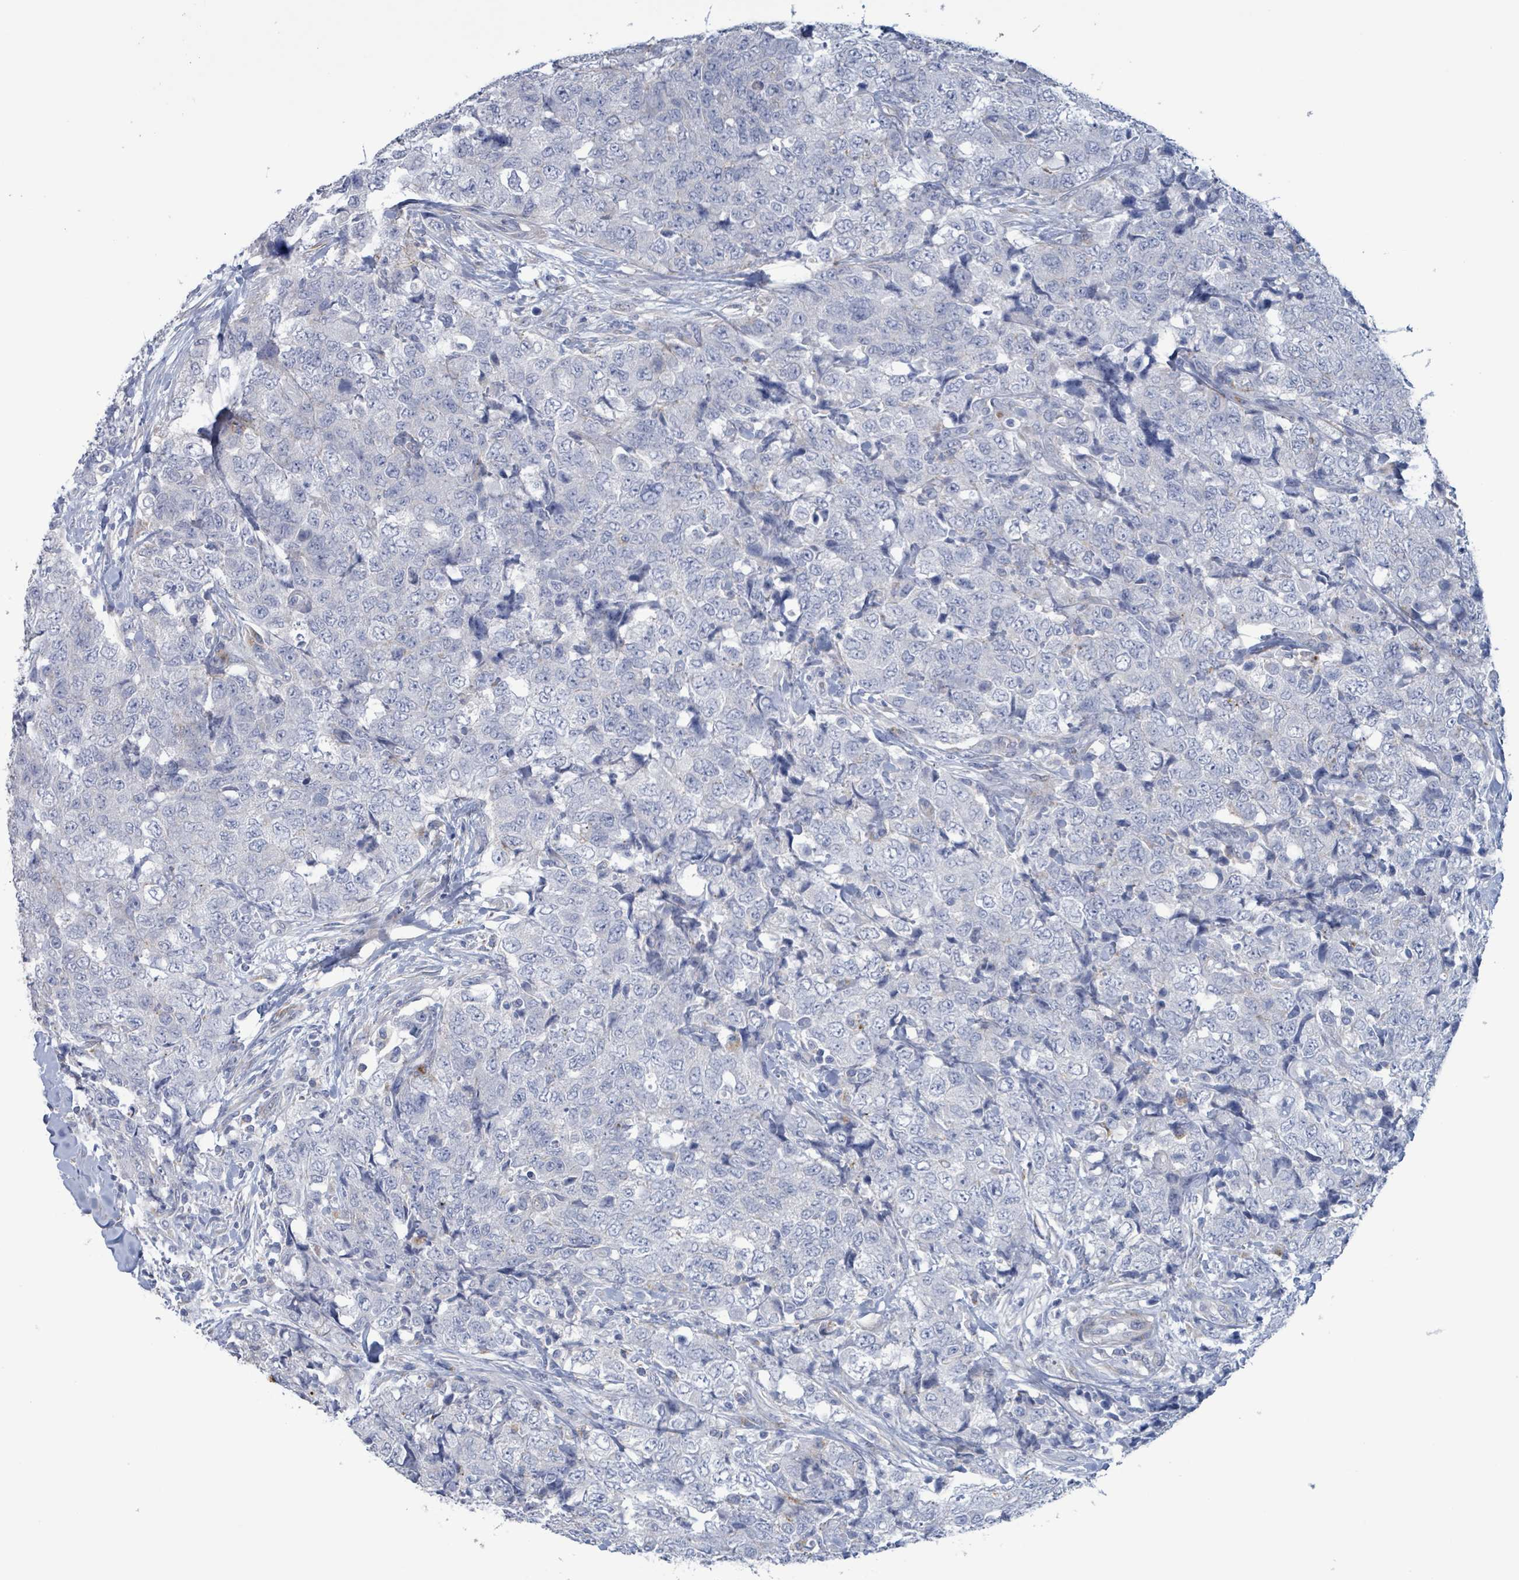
{"staining": {"intensity": "negative", "quantity": "none", "location": "none"}, "tissue": "urothelial cancer", "cell_type": "Tumor cells", "image_type": "cancer", "snomed": [{"axis": "morphology", "description": "Urothelial carcinoma, High grade"}, {"axis": "topography", "description": "Urinary bladder"}], "caption": "This is an IHC histopathology image of human urothelial cancer. There is no staining in tumor cells.", "gene": "PKLR", "patient": {"sex": "female", "age": 78}}